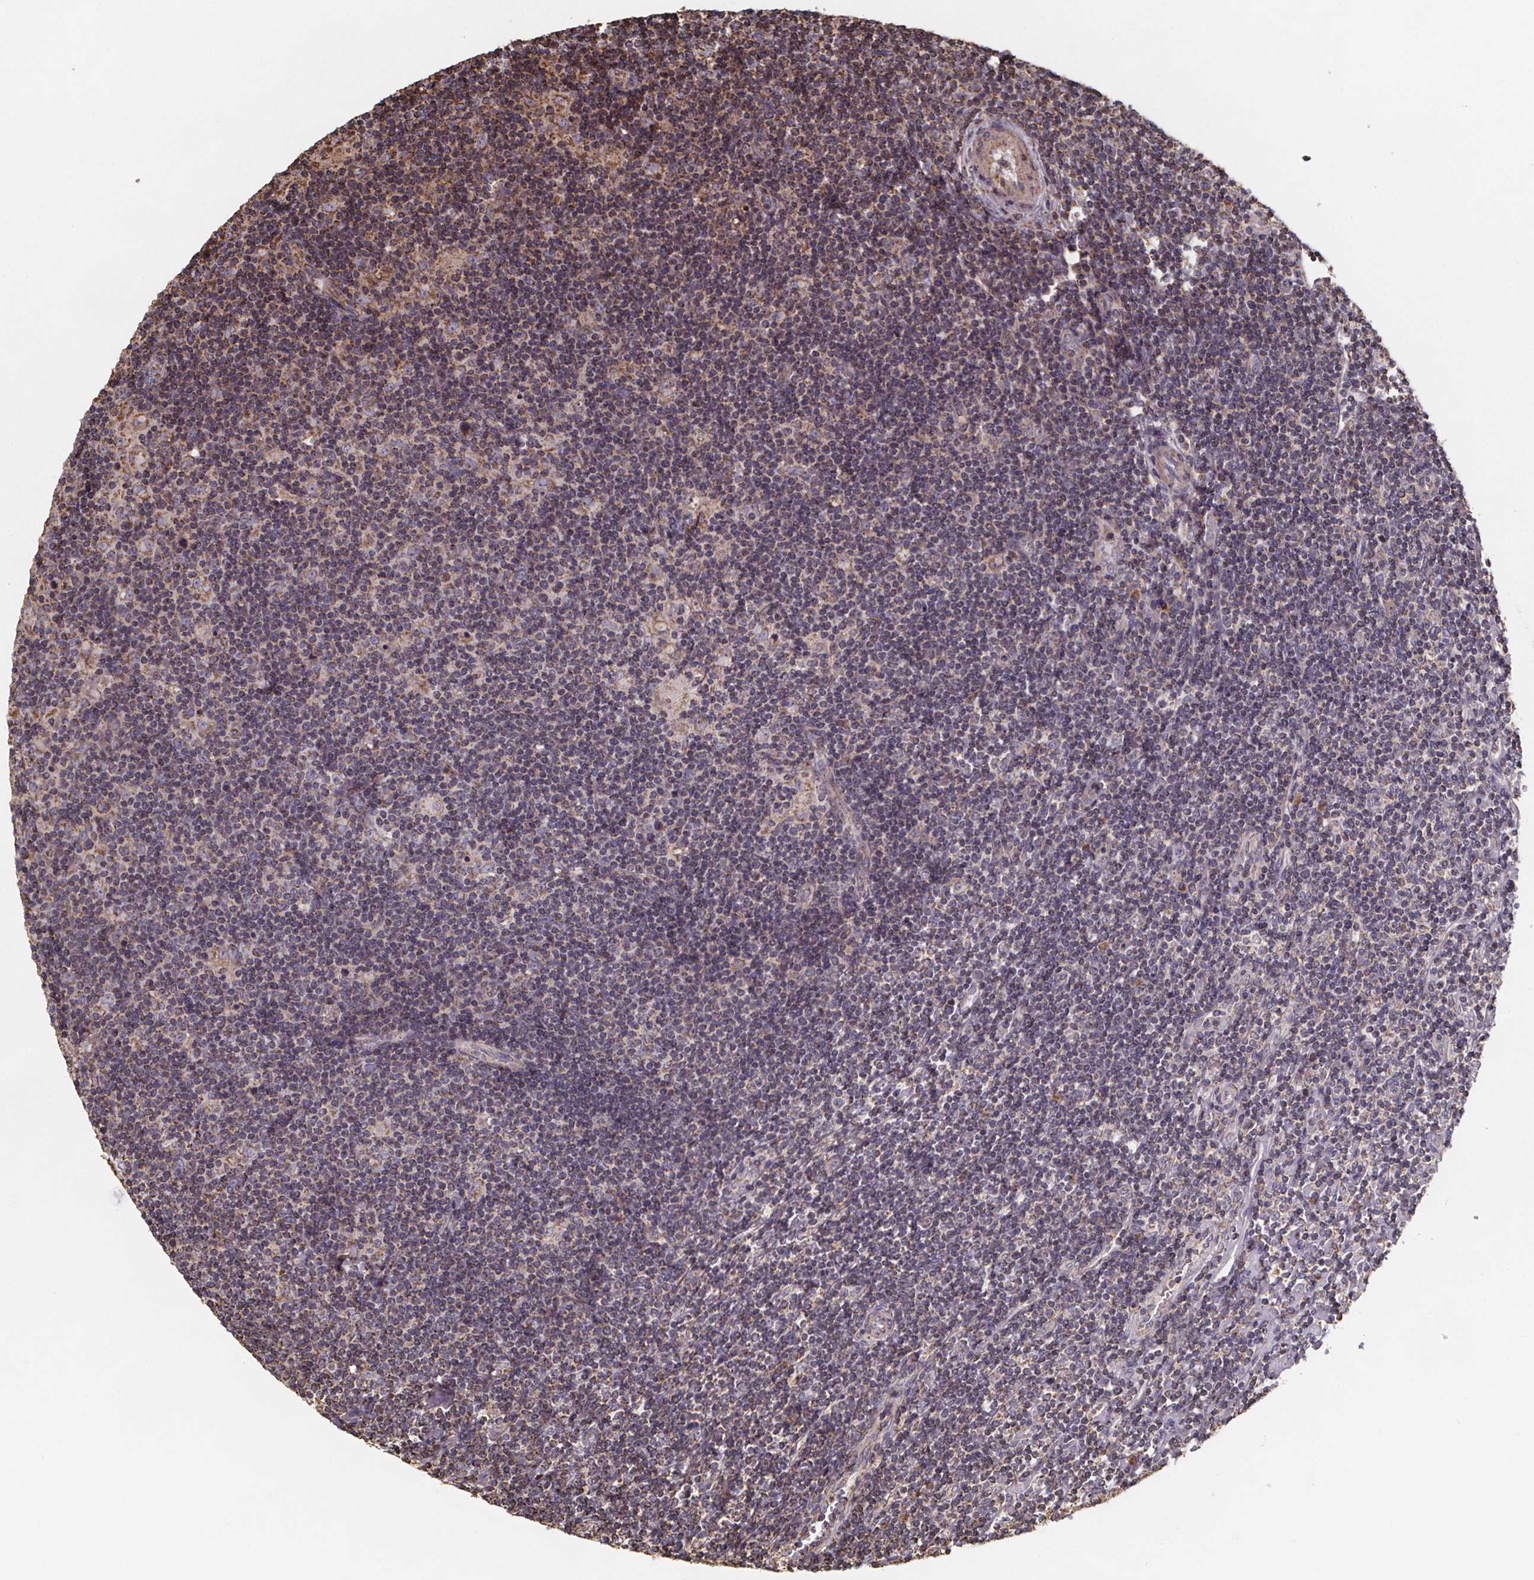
{"staining": {"intensity": "negative", "quantity": "none", "location": "none"}, "tissue": "lymphoma", "cell_type": "Tumor cells", "image_type": "cancer", "snomed": [{"axis": "morphology", "description": "Hodgkin's disease, NOS"}, {"axis": "topography", "description": "Lymph node"}], "caption": "Immunohistochemical staining of human lymphoma reveals no significant positivity in tumor cells. The staining is performed using DAB brown chromogen with nuclei counter-stained in using hematoxylin.", "gene": "SLC35D2", "patient": {"sex": "male", "age": 40}}